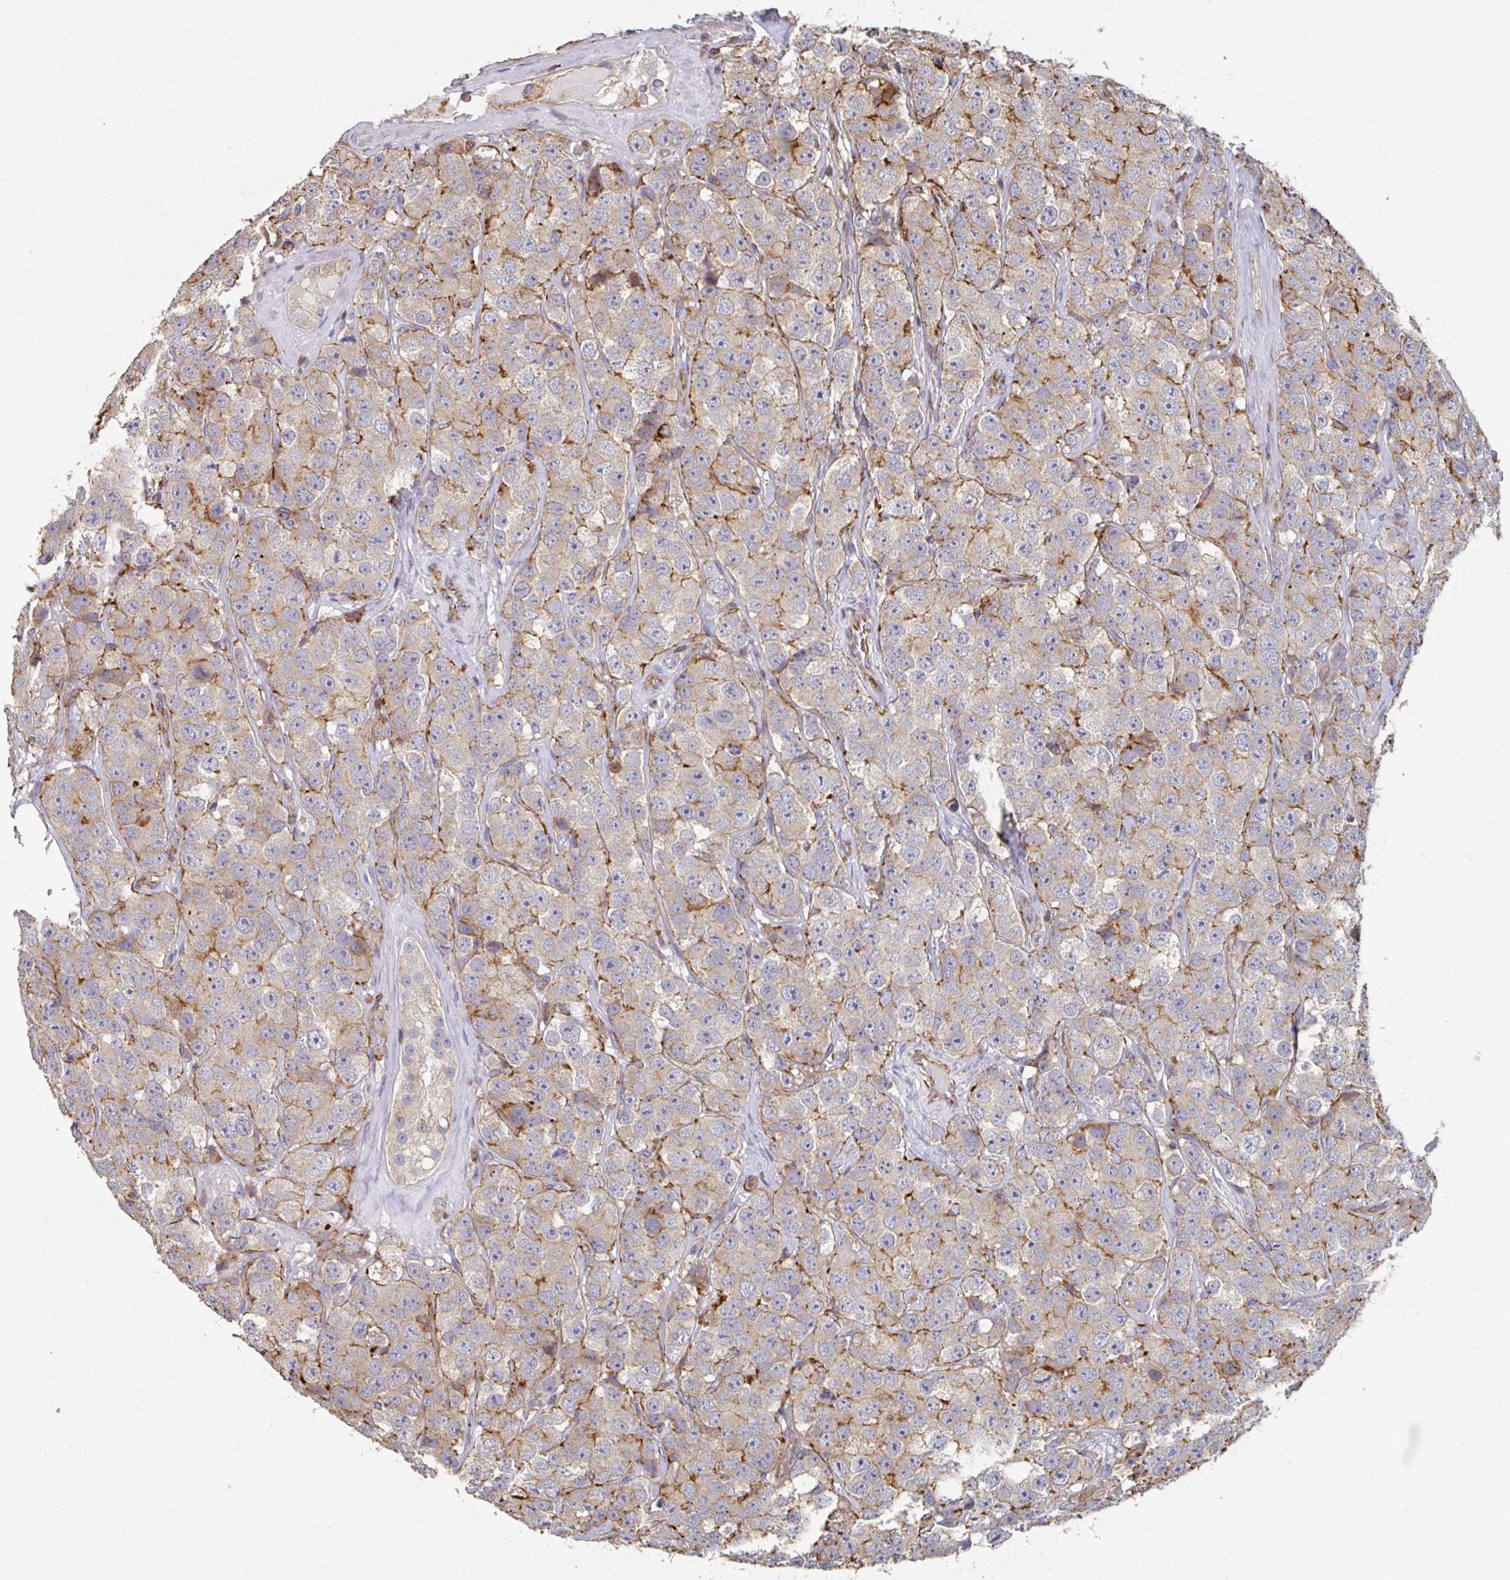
{"staining": {"intensity": "weak", "quantity": ">75%", "location": "cytoplasmic/membranous"}, "tissue": "testis cancer", "cell_type": "Tumor cells", "image_type": "cancer", "snomed": [{"axis": "morphology", "description": "Seminoma, NOS"}, {"axis": "topography", "description": "Testis"}], "caption": "IHC staining of seminoma (testis), which displays low levels of weak cytoplasmic/membranous positivity in about >75% of tumor cells indicating weak cytoplasmic/membranous protein expression. The staining was performed using DAB (brown) for protein detection and nuclei were counterstained in hematoxylin (blue).", "gene": "FZD2", "patient": {"sex": "male", "age": 28}}